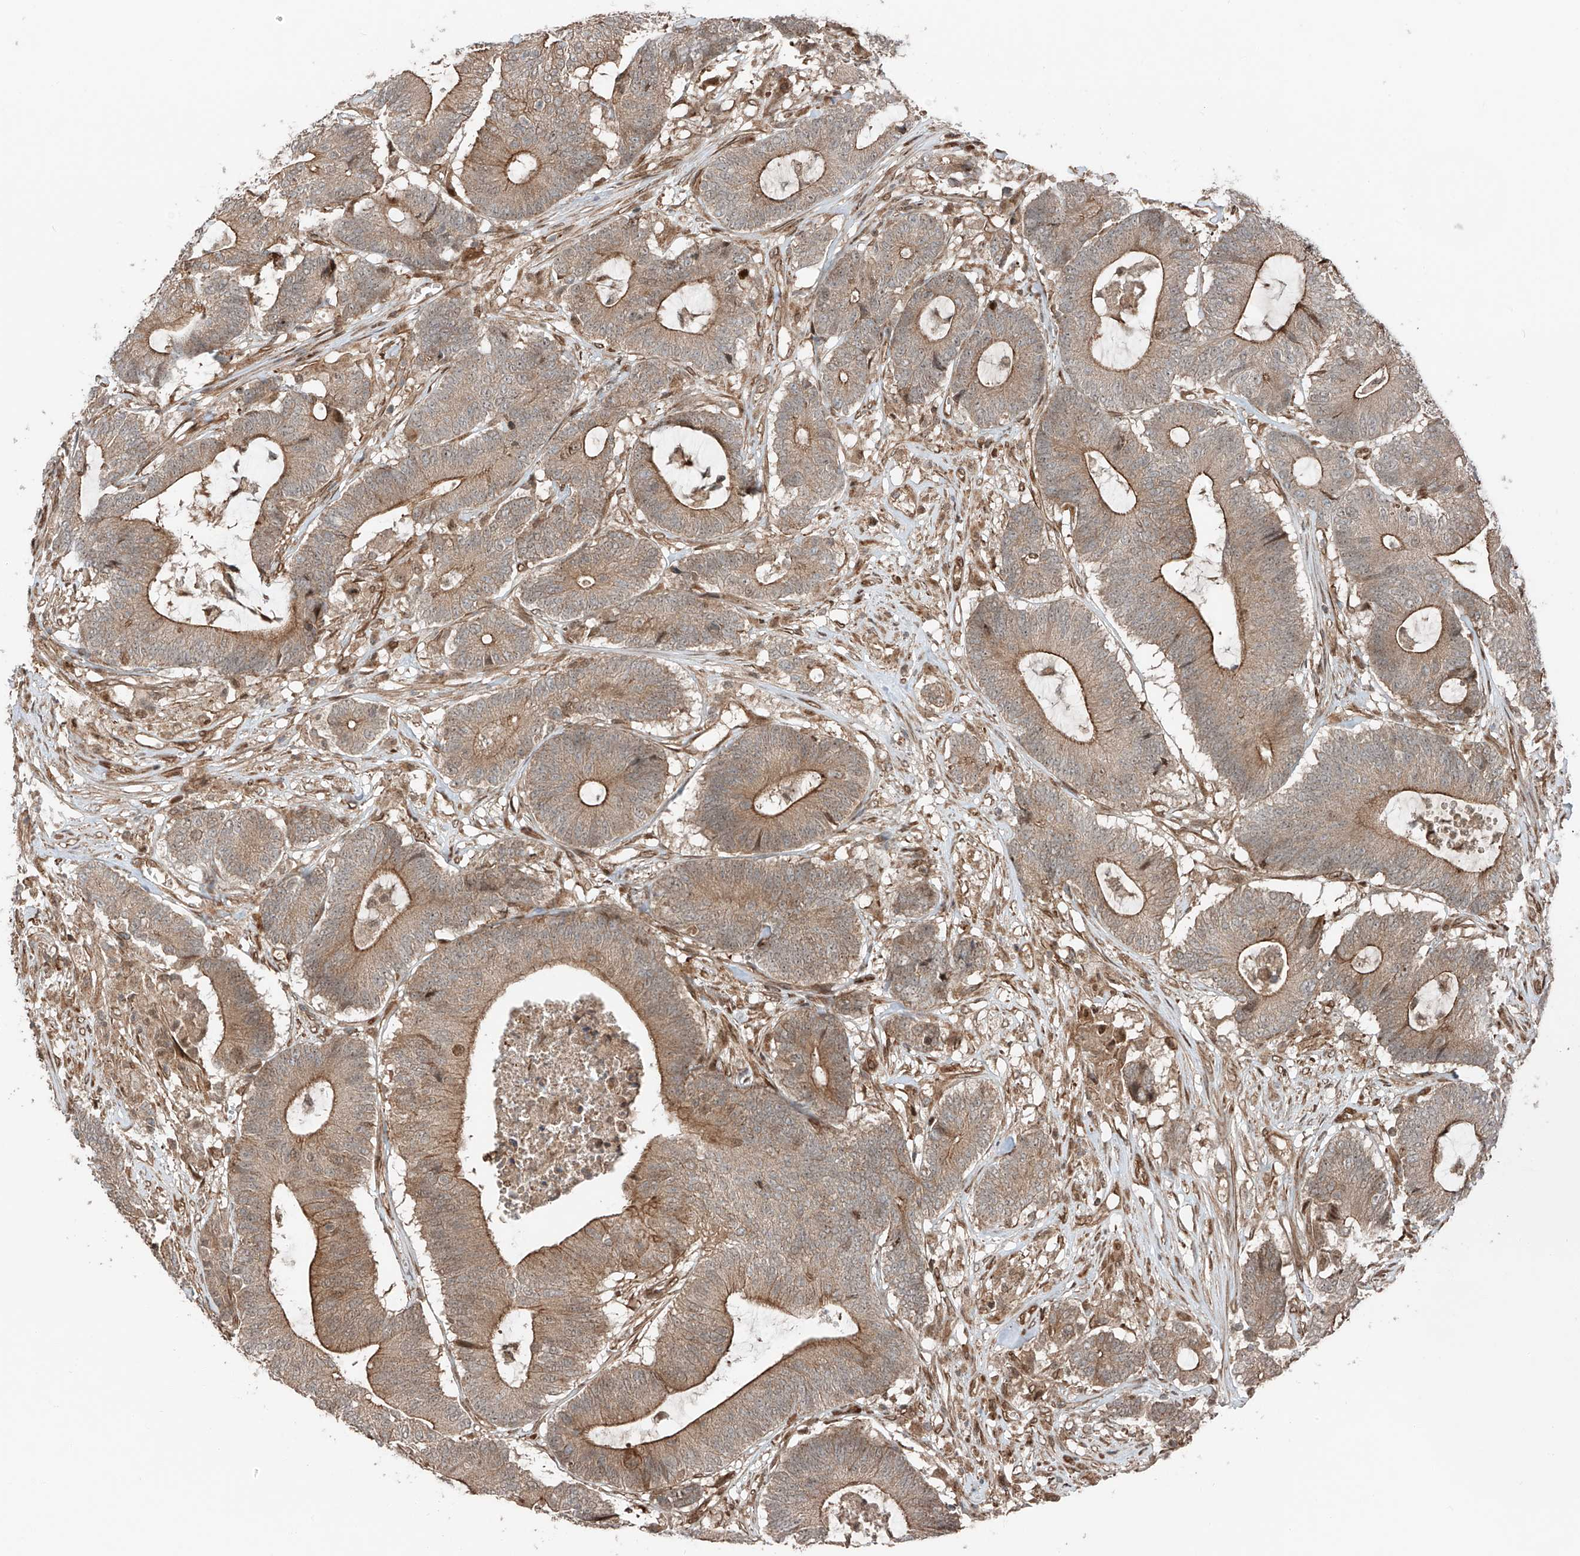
{"staining": {"intensity": "moderate", "quantity": ">75%", "location": "cytoplasmic/membranous"}, "tissue": "colorectal cancer", "cell_type": "Tumor cells", "image_type": "cancer", "snomed": [{"axis": "morphology", "description": "Adenocarcinoma, NOS"}, {"axis": "topography", "description": "Colon"}], "caption": "Moderate cytoplasmic/membranous staining for a protein is present in approximately >75% of tumor cells of colorectal cancer using IHC.", "gene": "CEP162", "patient": {"sex": "female", "age": 84}}